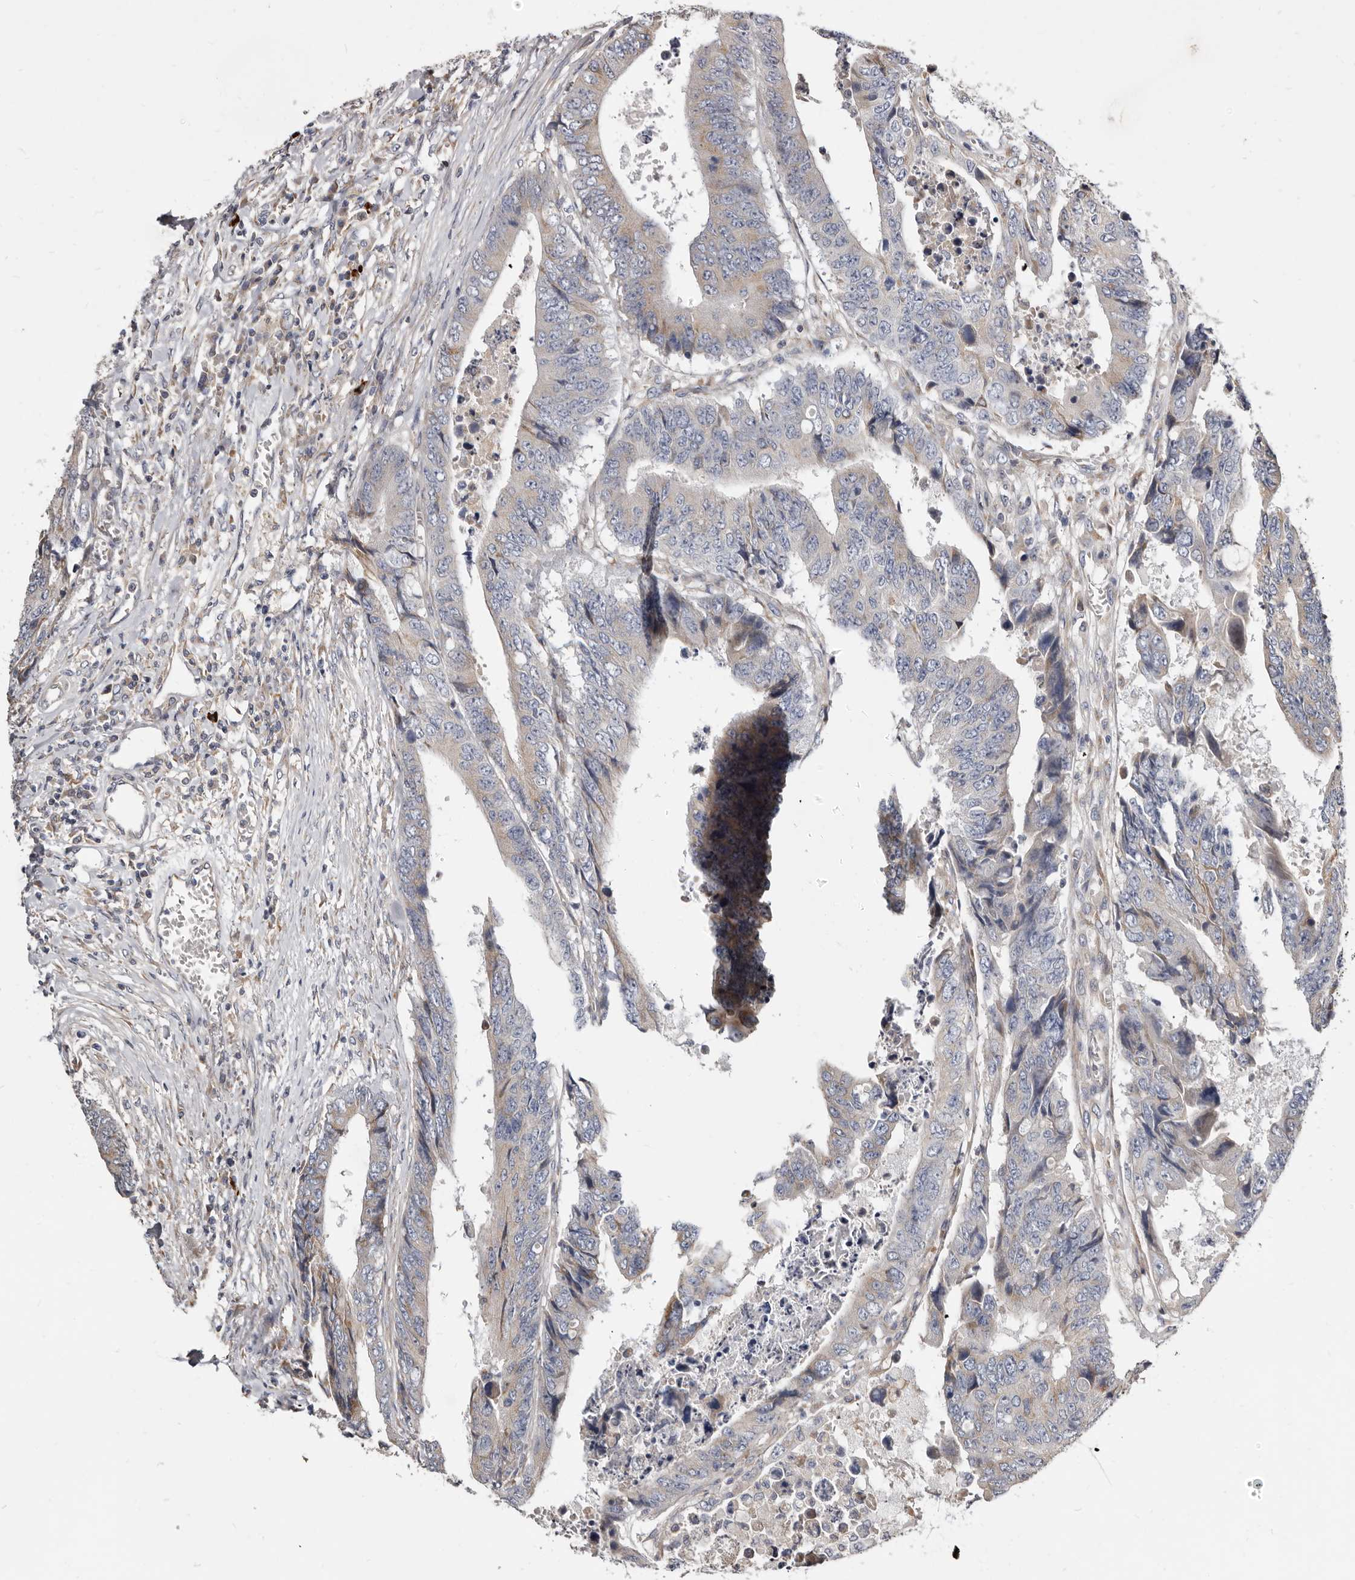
{"staining": {"intensity": "weak", "quantity": "<25%", "location": "cytoplasmic/membranous"}, "tissue": "colorectal cancer", "cell_type": "Tumor cells", "image_type": "cancer", "snomed": [{"axis": "morphology", "description": "Adenocarcinoma, NOS"}, {"axis": "topography", "description": "Rectum"}], "caption": "Tumor cells are negative for protein expression in human colorectal adenocarcinoma.", "gene": "ASIC5", "patient": {"sex": "male", "age": 84}}